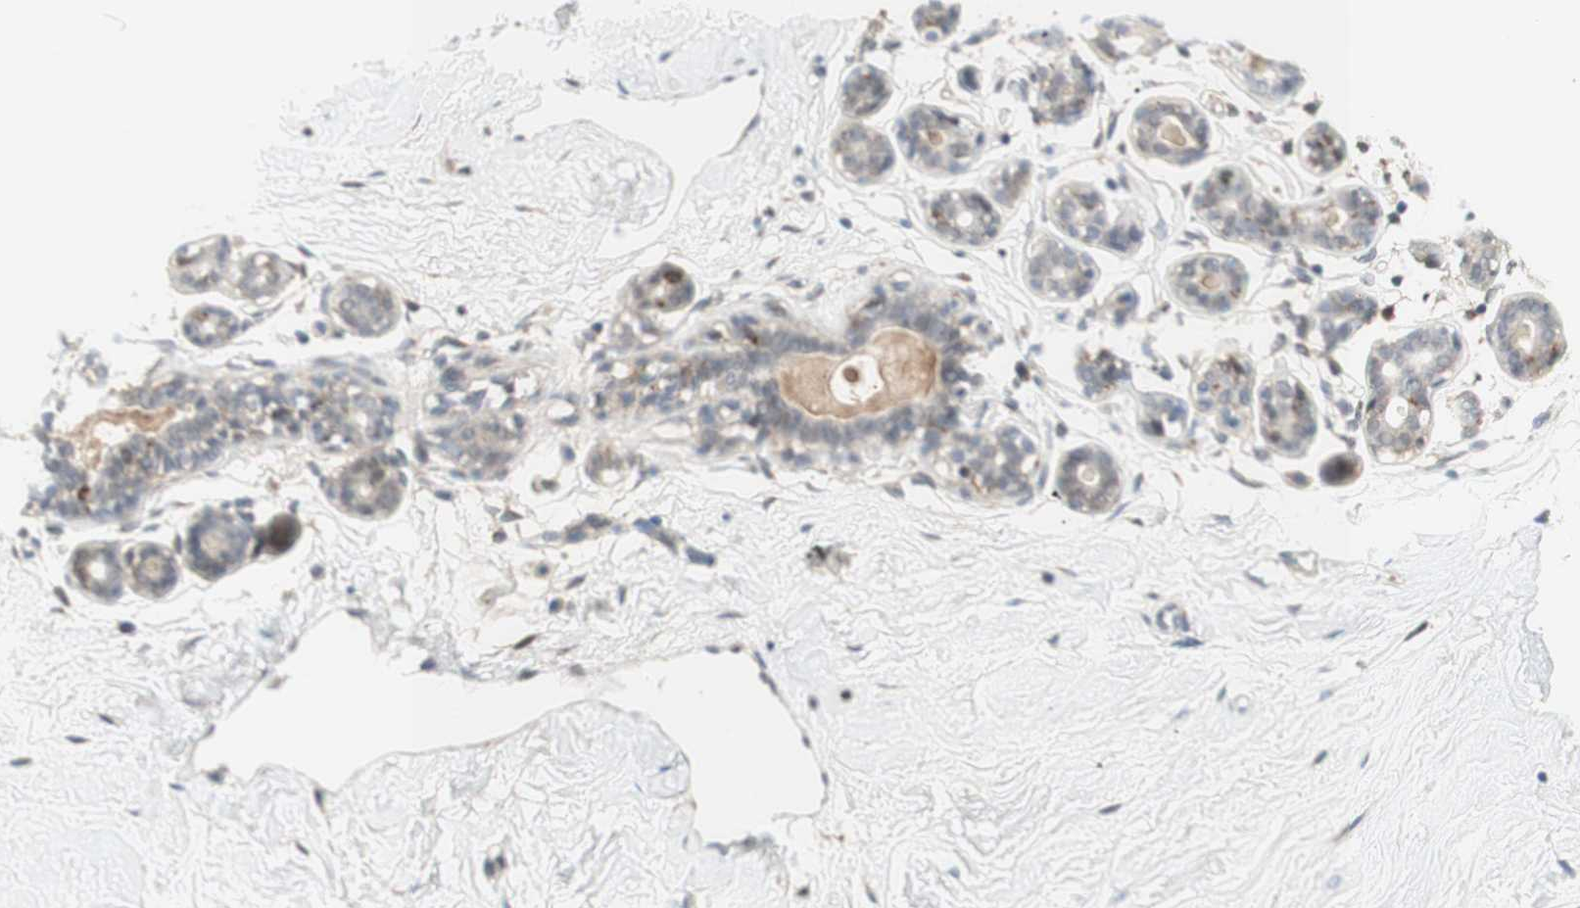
{"staining": {"intensity": "negative", "quantity": "none", "location": "none"}, "tissue": "breast", "cell_type": "Adipocytes", "image_type": "normal", "snomed": [{"axis": "morphology", "description": "Normal tissue, NOS"}, {"axis": "topography", "description": "Breast"}], "caption": "An immunohistochemistry (IHC) image of unremarkable breast is shown. There is no staining in adipocytes of breast.", "gene": "GAPT", "patient": {"sex": "female", "age": 23}}